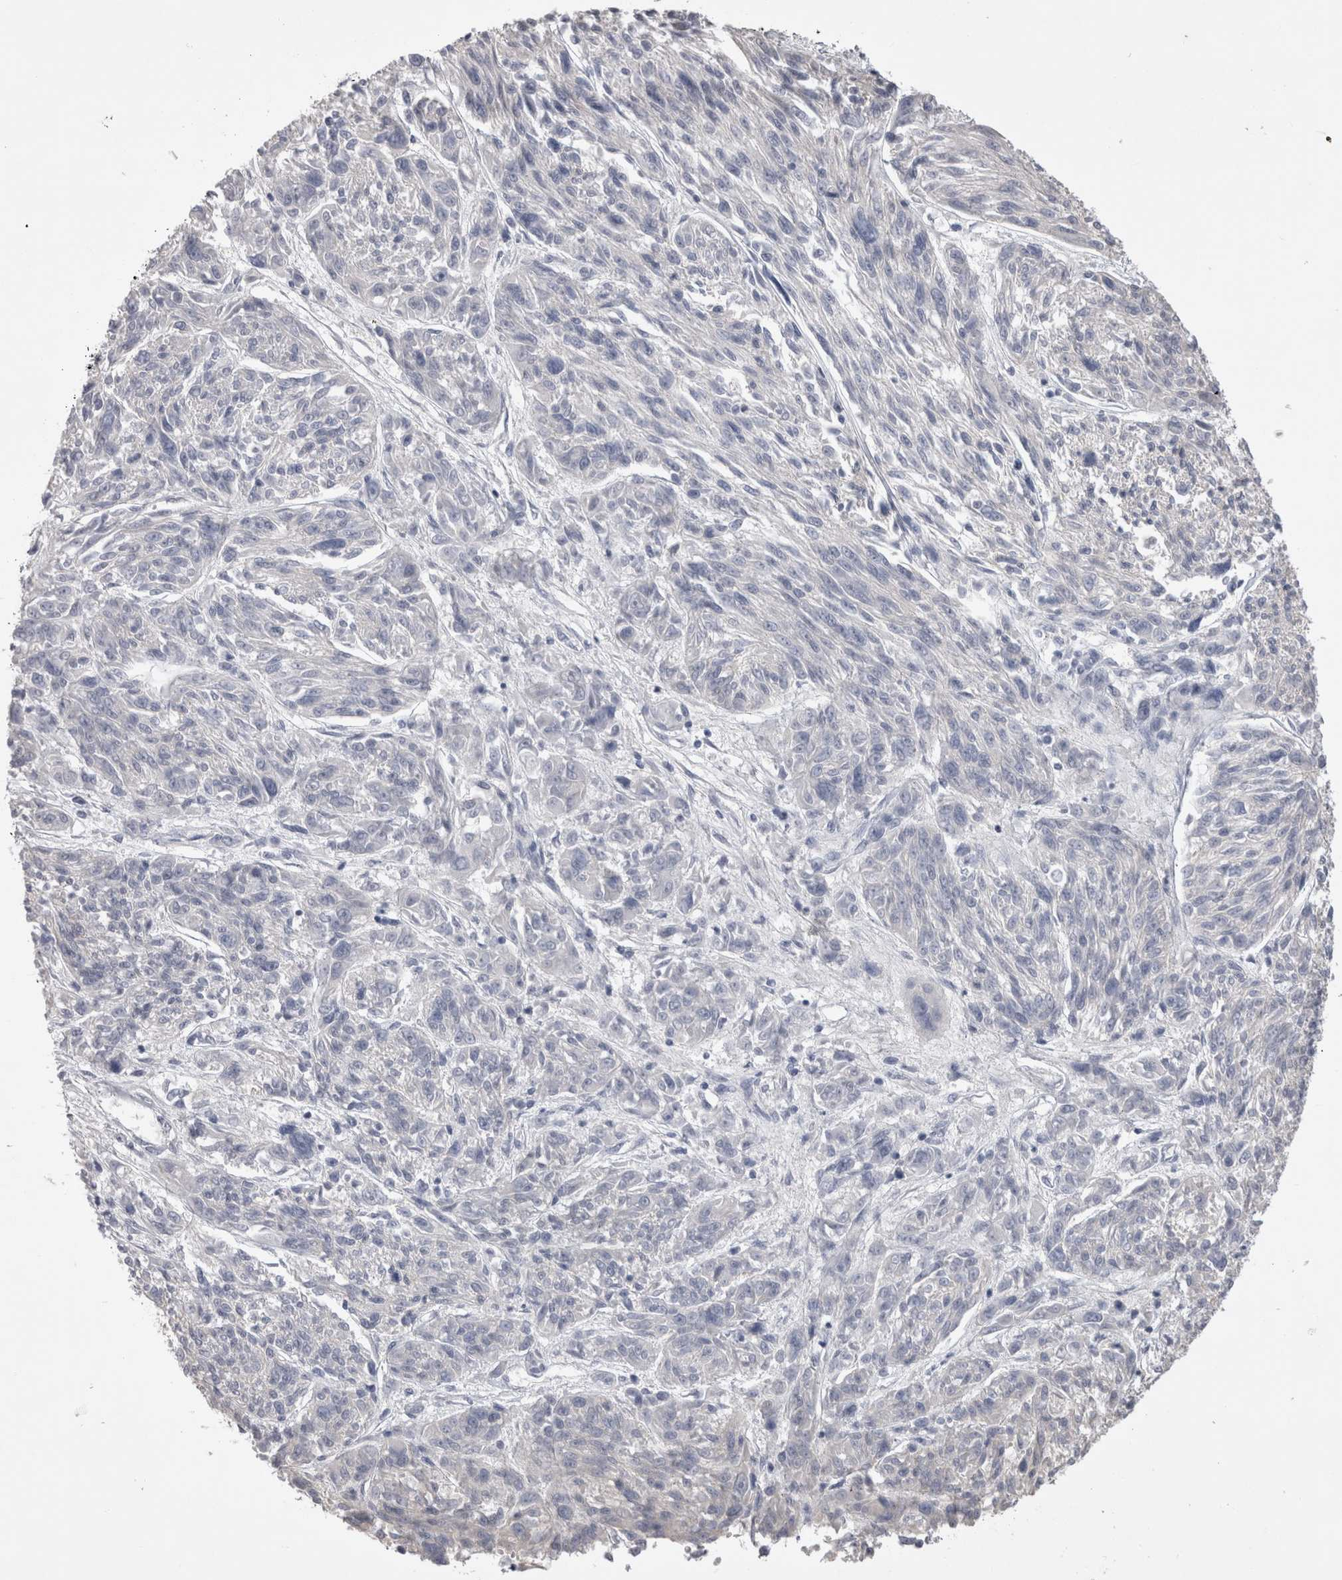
{"staining": {"intensity": "negative", "quantity": "none", "location": "none"}, "tissue": "melanoma", "cell_type": "Tumor cells", "image_type": "cancer", "snomed": [{"axis": "morphology", "description": "Malignant melanoma, NOS"}, {"axis": "topography", "description": "Skin"}], "caption": "Tumor cells show no significant protein expression in malignant melanoma. Brightfield microscopy of IHC stained with DAB (3,3'-diaminobenzidine) (brown) and hematoxylin (blue), captured at high magnification.", "gene": "ADAM2", "patient": {"sex": "male", "age": 53}}